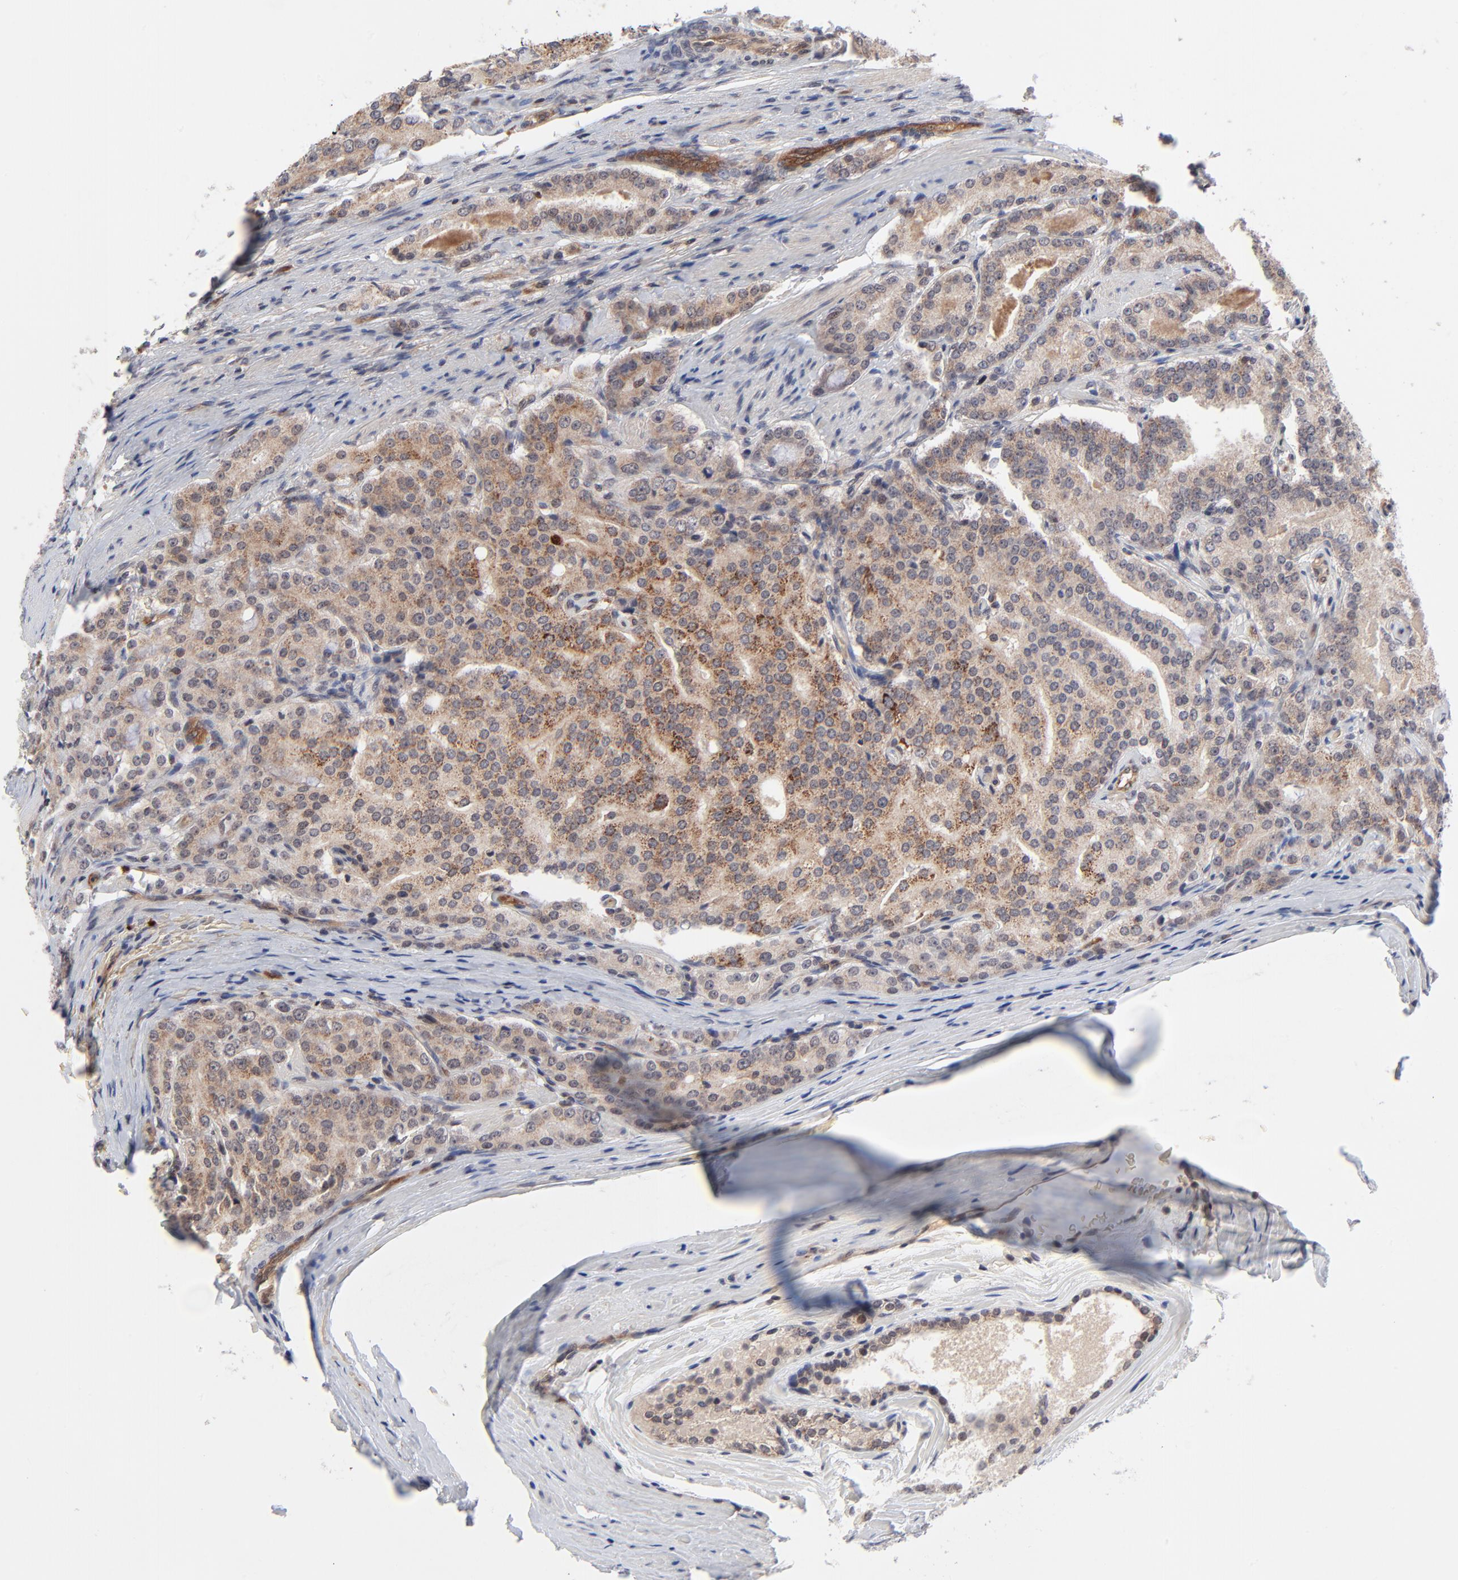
{"staining": {"intensity": "strong", "quantity": ">75%", "location": "cytoplasmic/membranous,nuclear"}, "tissue": "prostate cancer", "cell_type": "Tumor cells", "image_type": "cancer", "snomed": [{"axis": "morphology", "description": "Adenocarcinoma, Medium grade"}, {"axis": "topography", "description": "Prostate"}], "caption": "Prostate medium-grade adenocarcinoma stained for a protein (brown) exhibits strong cytoplasmic/membranous and nuclear positive expression in about >75% of tumor cells.", "gene": "CASP10", "patient": {"sex": "male", "age": 72}}